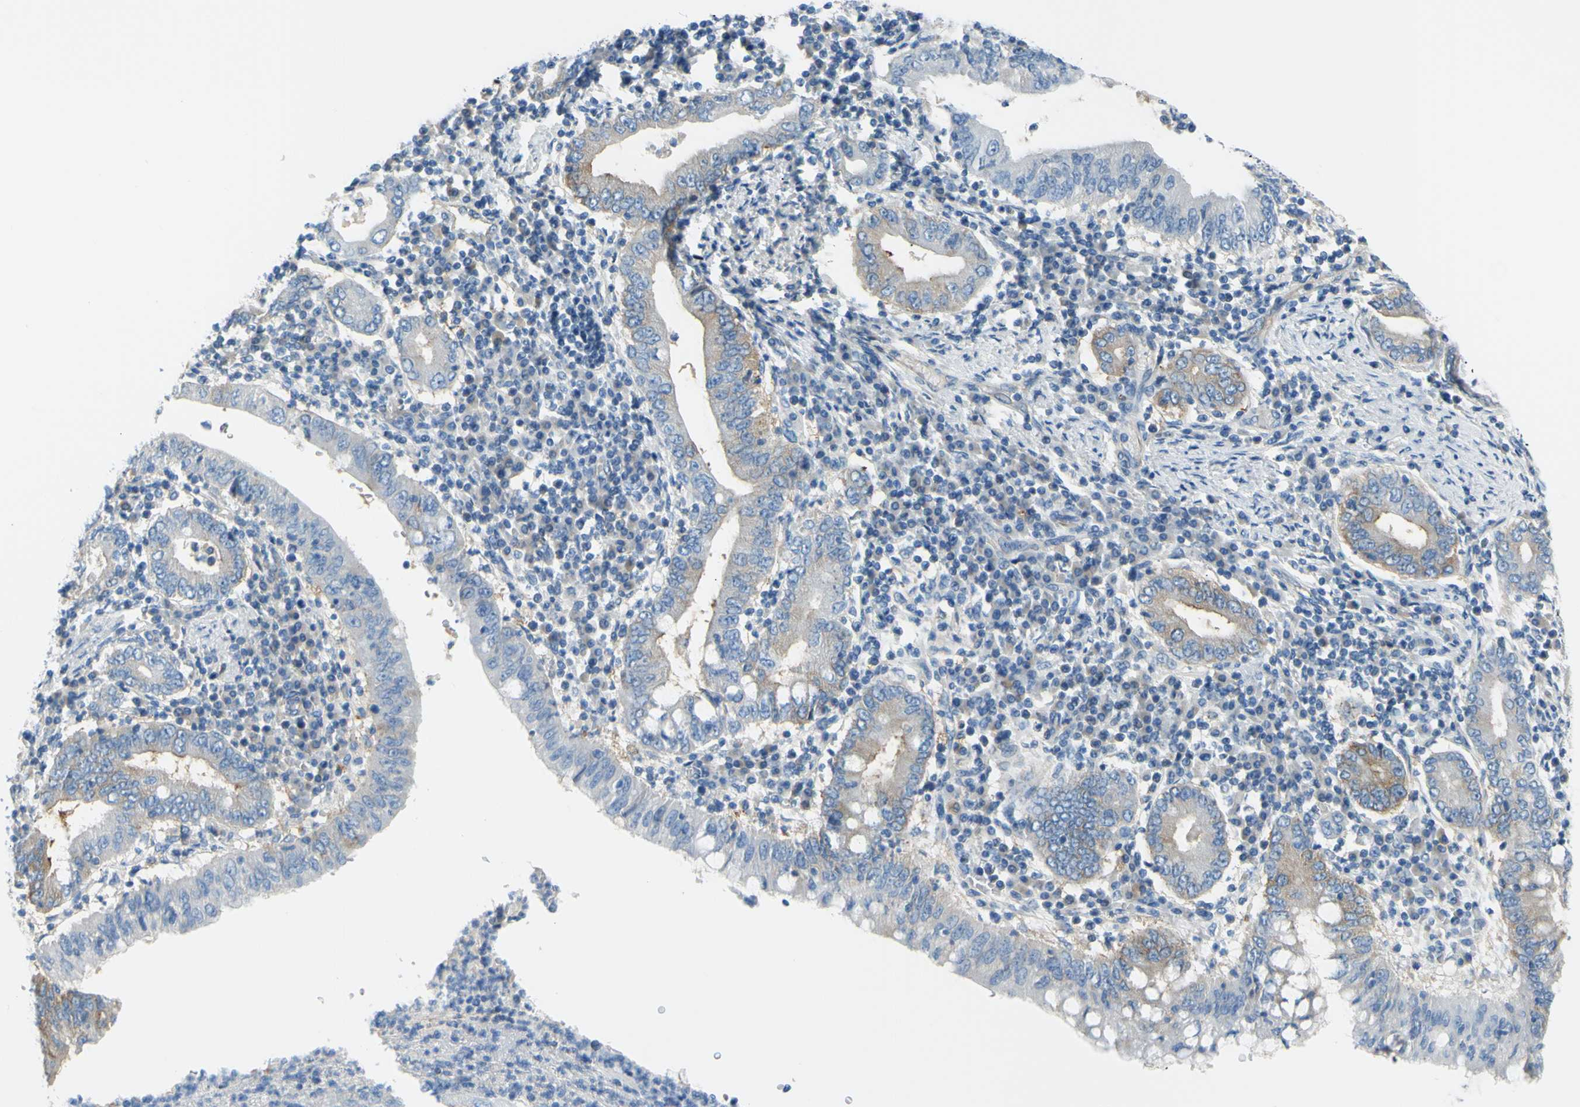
{"staining": {"intensity": "weak", "quantity": "25%-75%", "location": "cytoplasmic/membranous"}, "tissue": "stomach cancer", "cell_type": "Tumor cells", "image_type": "cancer", "snomed": [{"axis": "morphology", "description": "Normal tissue, NOS"}, {"axis": "morphology", "description": "Adenocarcinoma, NOS"}, {"axis": "topography", "description": "Esophagus"}, {"axis": "topography", "description": "Stomach, upper"}, {"axis": "topography", "description": "Peripheral nerve tissue"}], "caption": "High-power microscopy captured an immunohistochemistry photomicrograph of adenocarcinoma (stomach), revealing weak cytoplasmic/membranous staining in approximately 25%-75% of tumor cells.", "gene": "FRMD4B", "patient": {"sex": "male", "age": 62}}